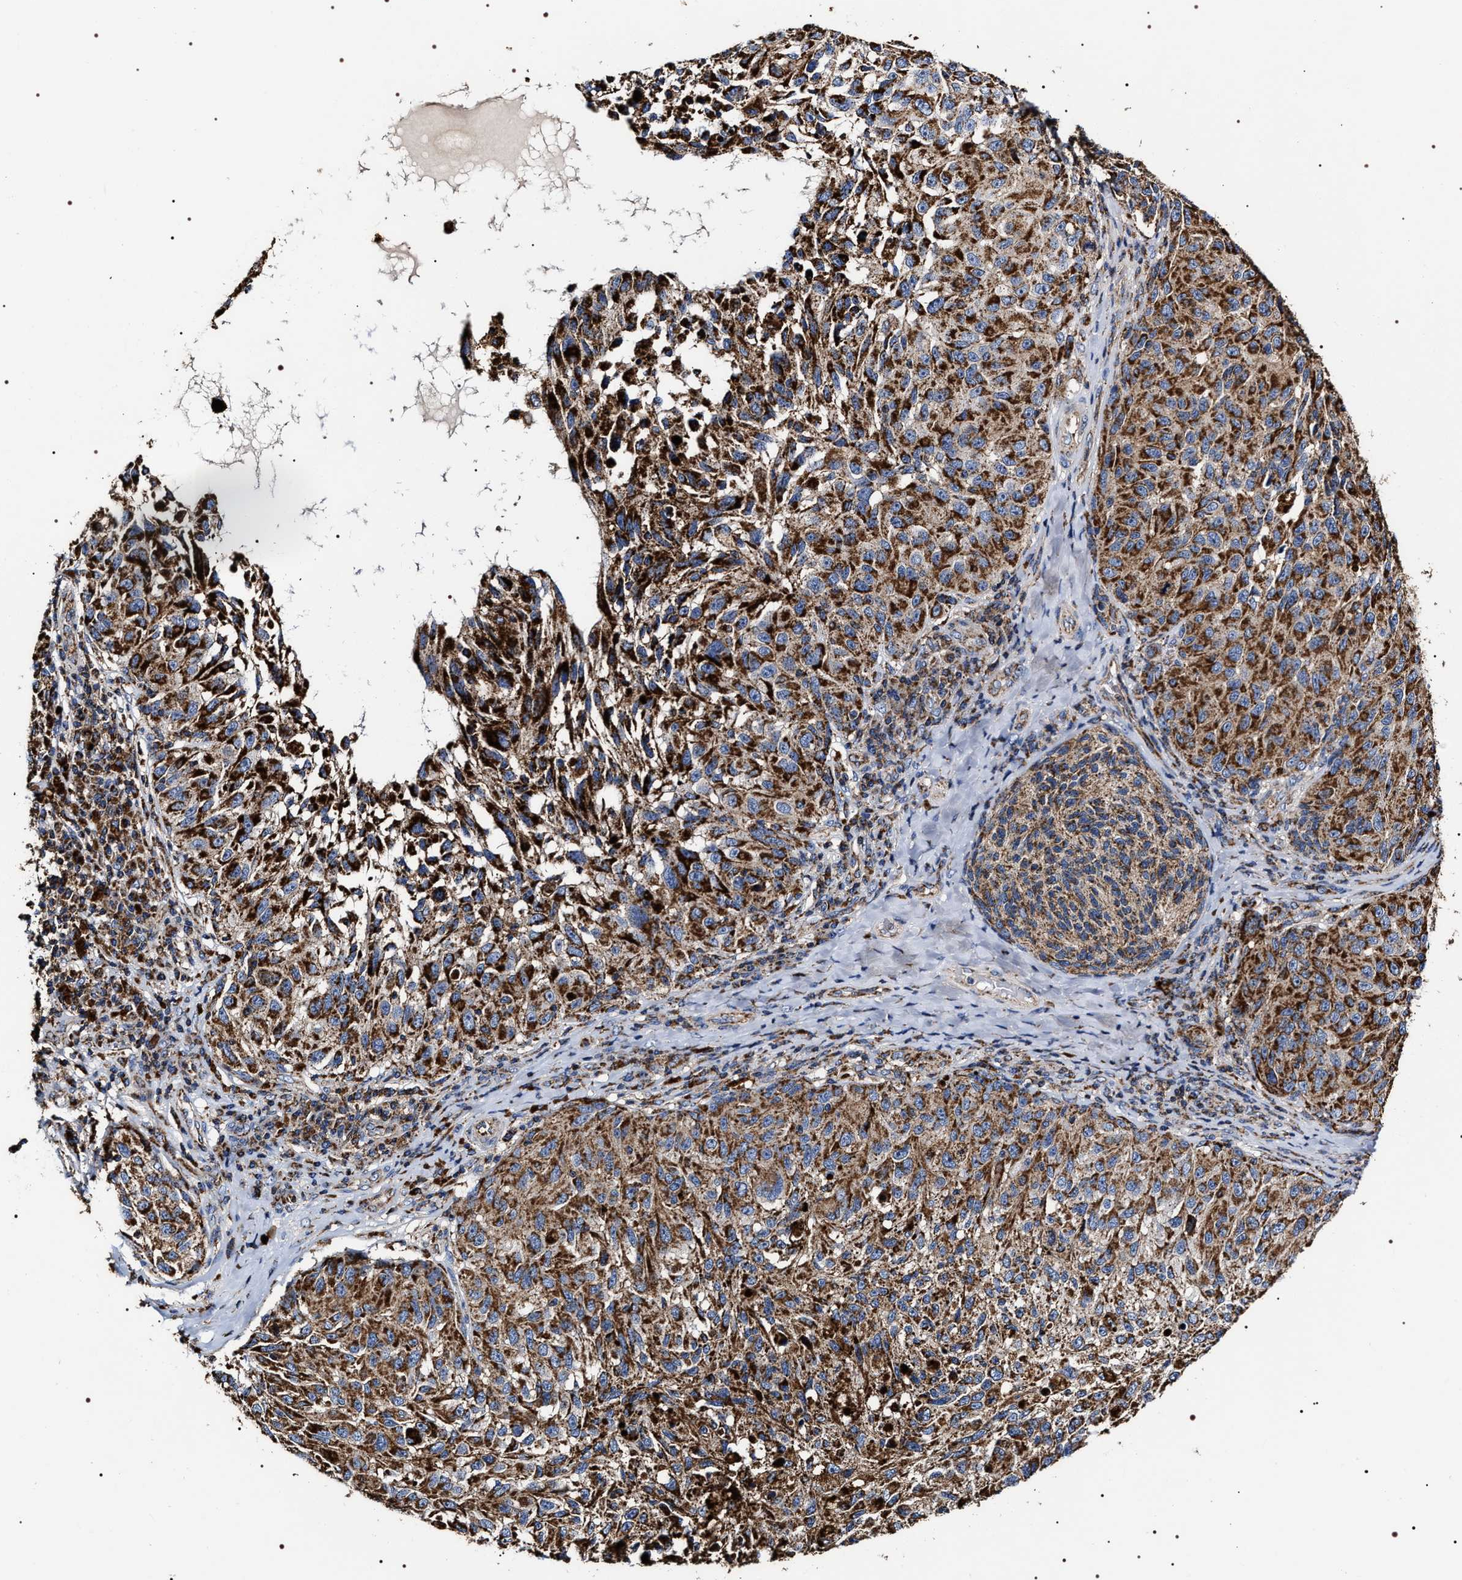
{"staining": {"intensity": "strong", "quantity": ">75%", "location": "cytoplasmic/membranous"}, "tissue": "melanoma", "cell_type": "Tumor cells", "image_type": "cancer", "snomed": [{"axis": "morphology", "description": "Malignant melanoma, NOS"}, {"axis": "topography", "description": "Skin"}], "caption": "Immunohistochemical staining of melanoma displays high levels of strong cytoplasmic/membranous protein staining in approximately >75% of tumor cells. The protein is shown in brown color, while the nuclei are stained blue.", "gene": "COG5", "patient": {"sex": "female", "age": 73}}